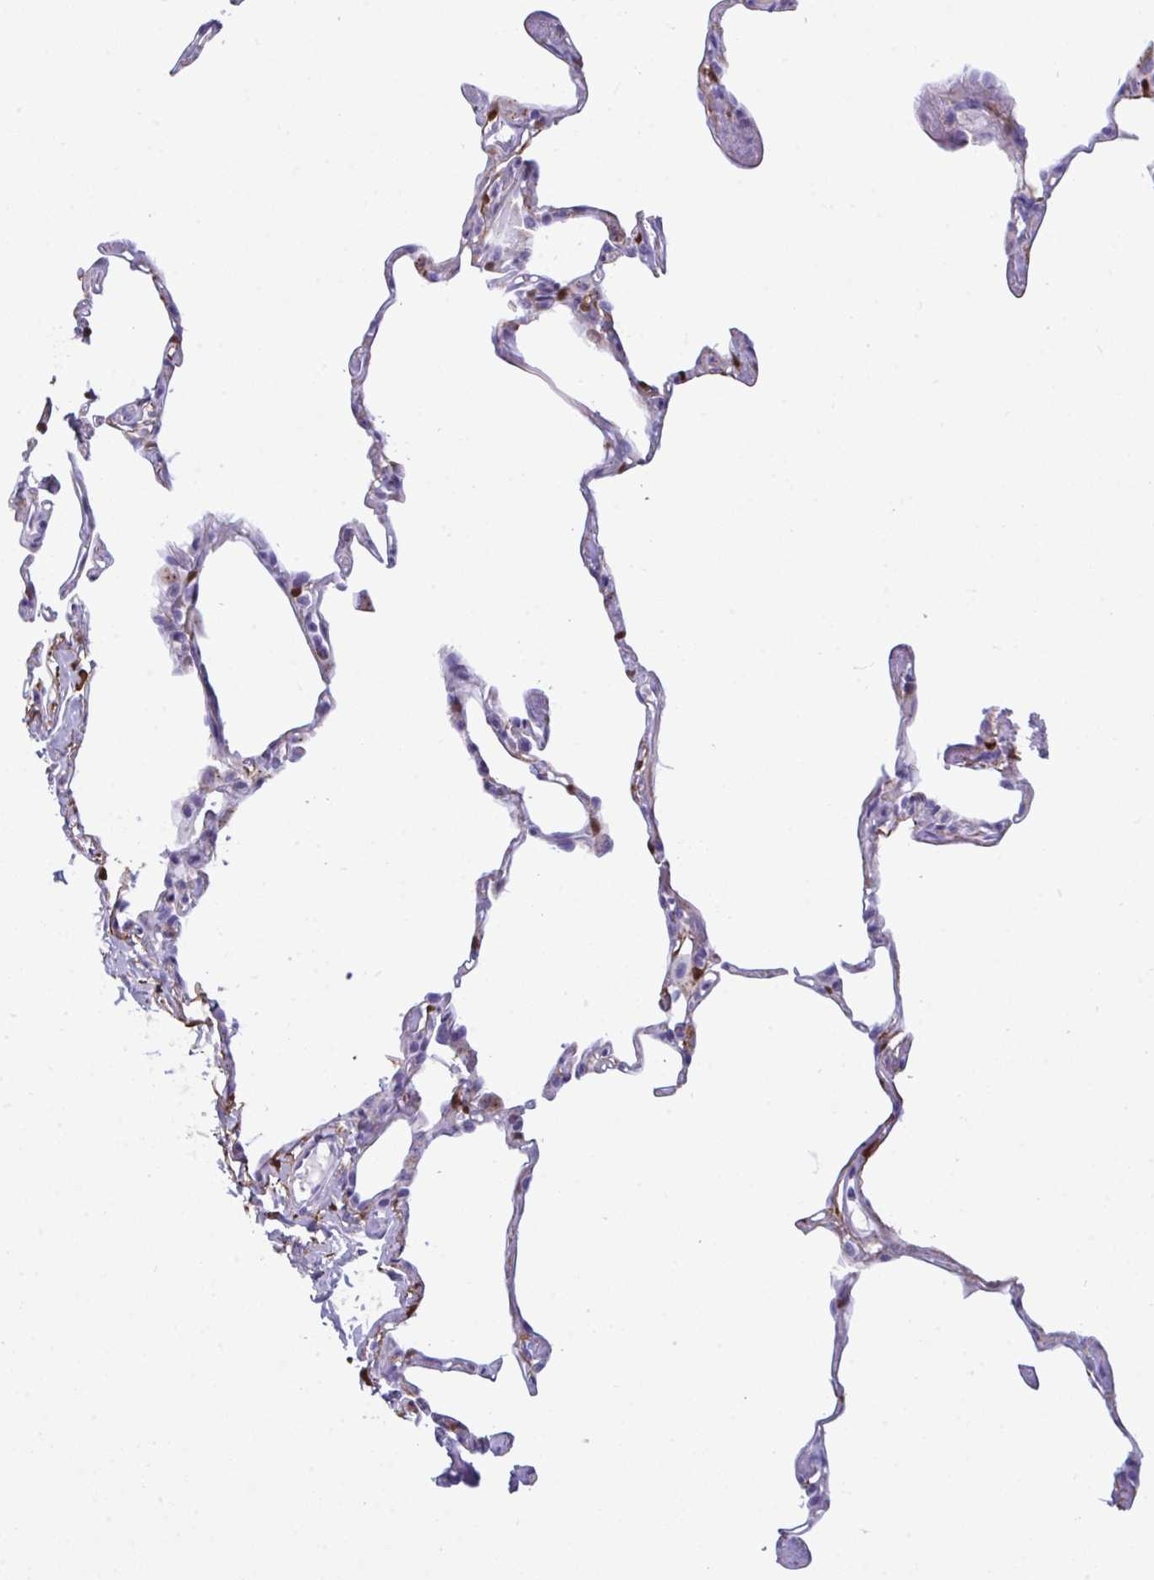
{"staining": {"intensity": "negative", "quantity": "none", "location": "none"}, "tissue": "lung", "cell_type": "Alveolar cells", "image_type": "normal", "snomed": [{"axis": "morphology", "description": "Normal tissue, NOS"}, {"axis": "topography", "description": "Lung"}], "caption": "An immunohistochemistry (IHC) micrograph of benign lung is shown. There is no staining in alveolar cells of lung.", "gene": "ARHGAP42", "patient": {"sex": "male", "age": 65}}